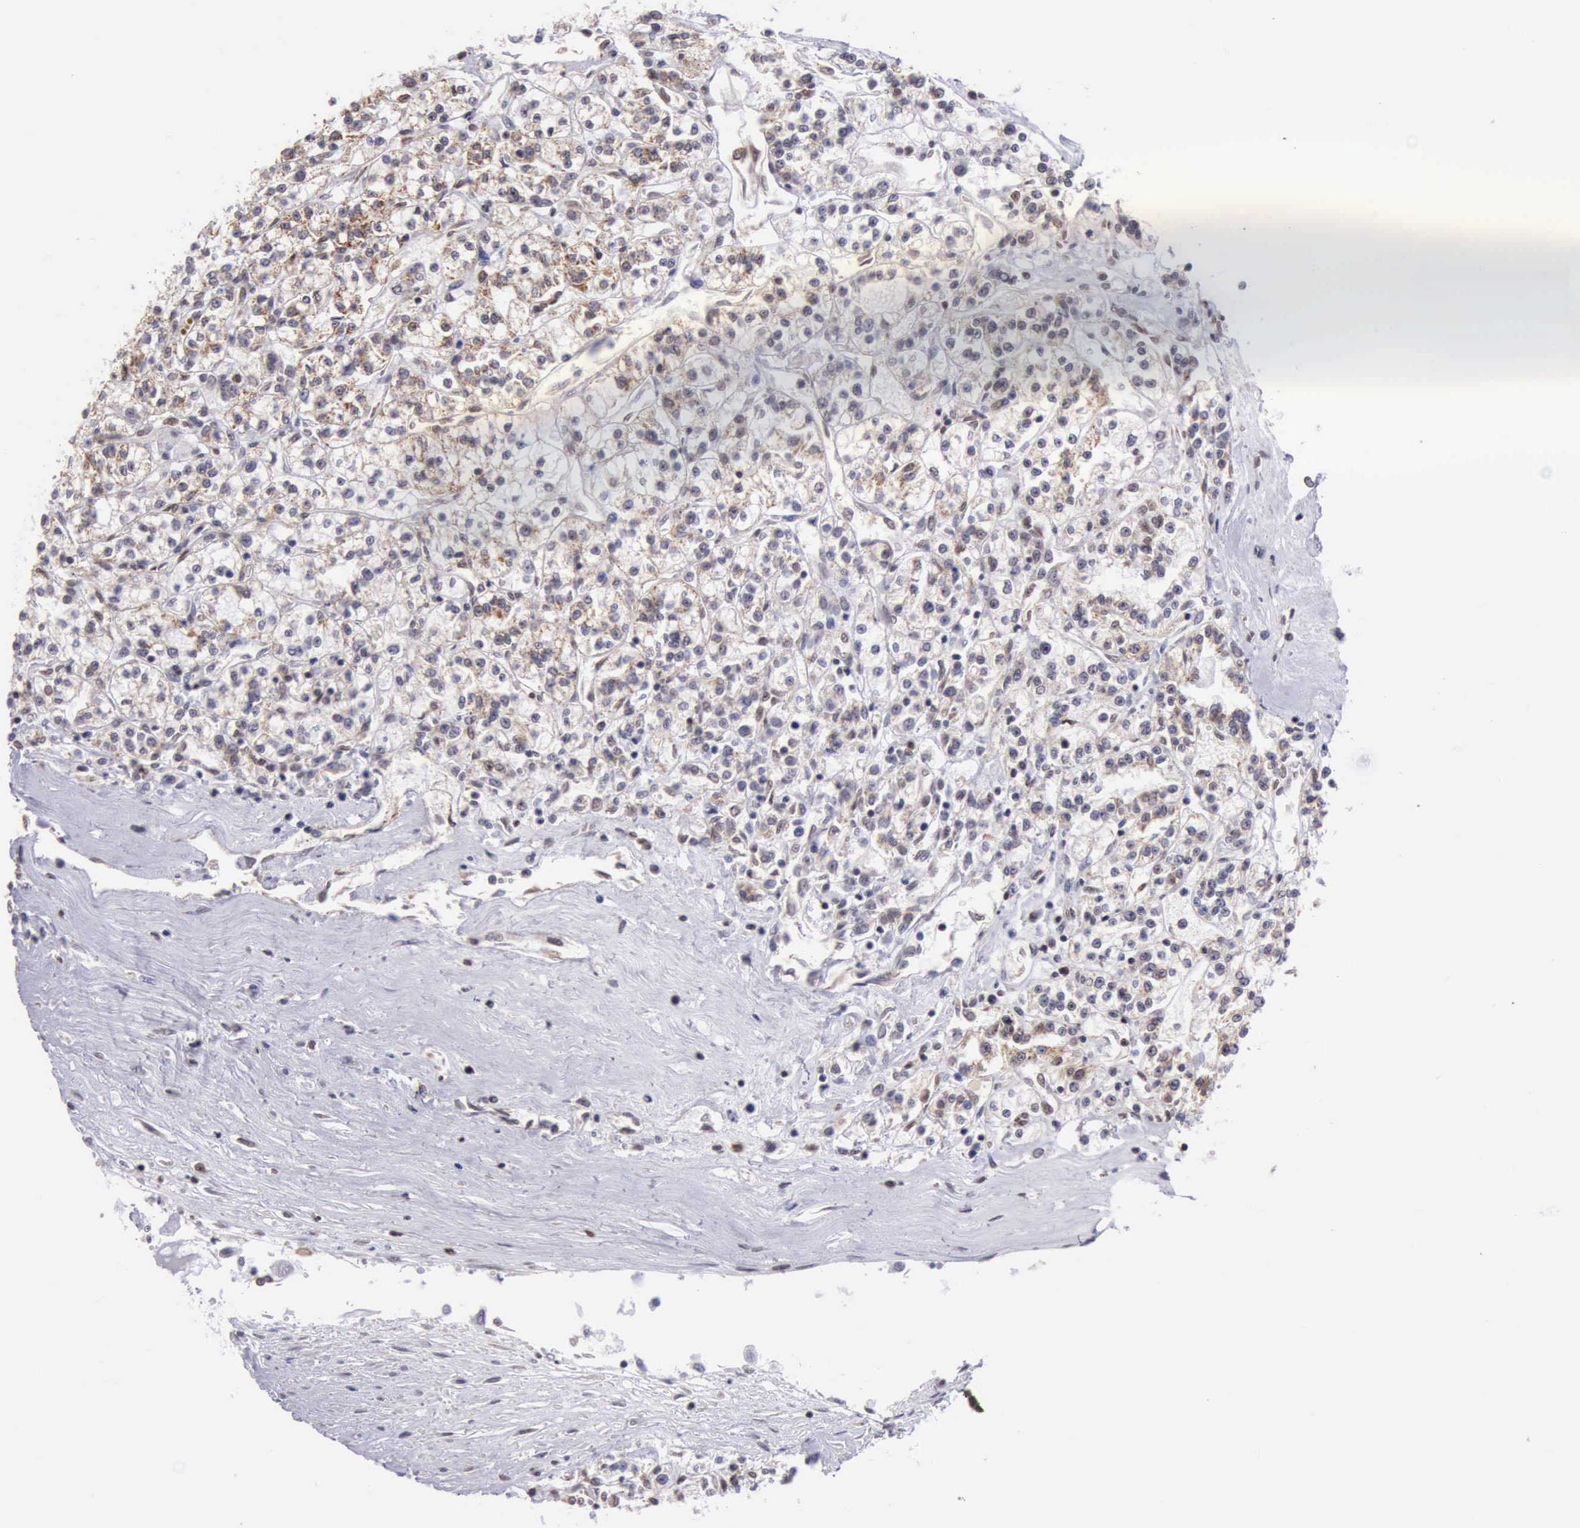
{"staining": {"intensity": "weak", "quantity": "25%-75%", "location": "cytoplasmic/membranous,nuclear"}, "tissue": "renal cancer", "cell_type": "Tumor cells", "image_type": "cancer", "snomed": [{"axis": "morphology", "description": "Adenocarcinoma, NOS"}, {"axis": "topography", "description": "Kidney"}], "caption": "Renal cancer stained with IHC reveals weak cytoplasmic/membranous and nuclear positivity in about 25%-75% of tumor cells.", "gene": "ERCC4", "patient": {"sex": "female", "age": 76}}